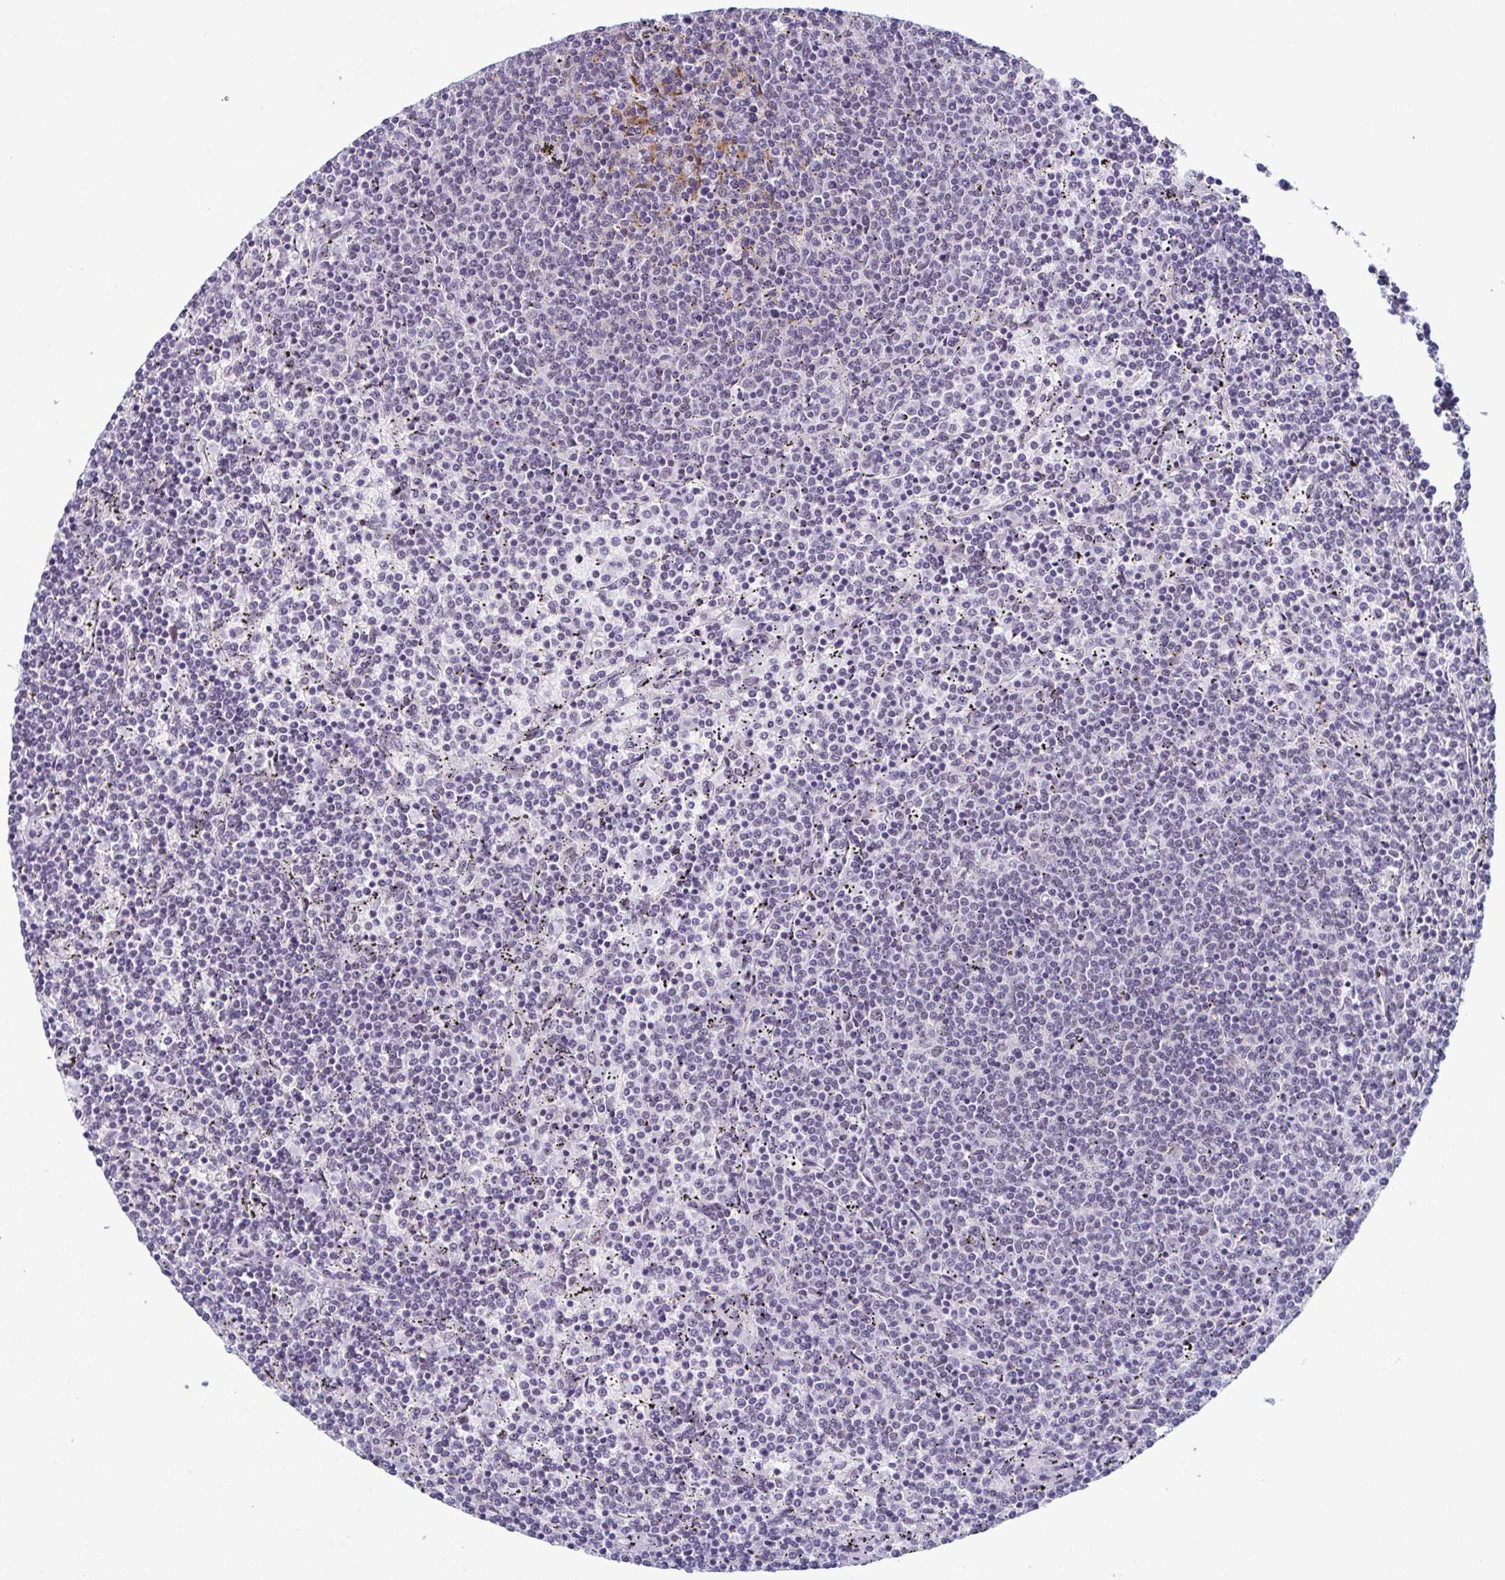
{"staining": {"intensity": "negative", "quantity": "none", "location": "none"}, "tissue": "lymphoma", "cell_type": "Tumor cells", "image_type": "cancer", "snomed": [{"axis": "morphology", "description": "Malignant lymphoma, non-Hodgkin's type, Low grade"}, {"axis": "topography", "description": "Spleen"}], "caption": "An image of human lymphoma is negative for staining in tumor cells.", "gene": "RBM7", "patient": {"sex": "female", "age": 50}}